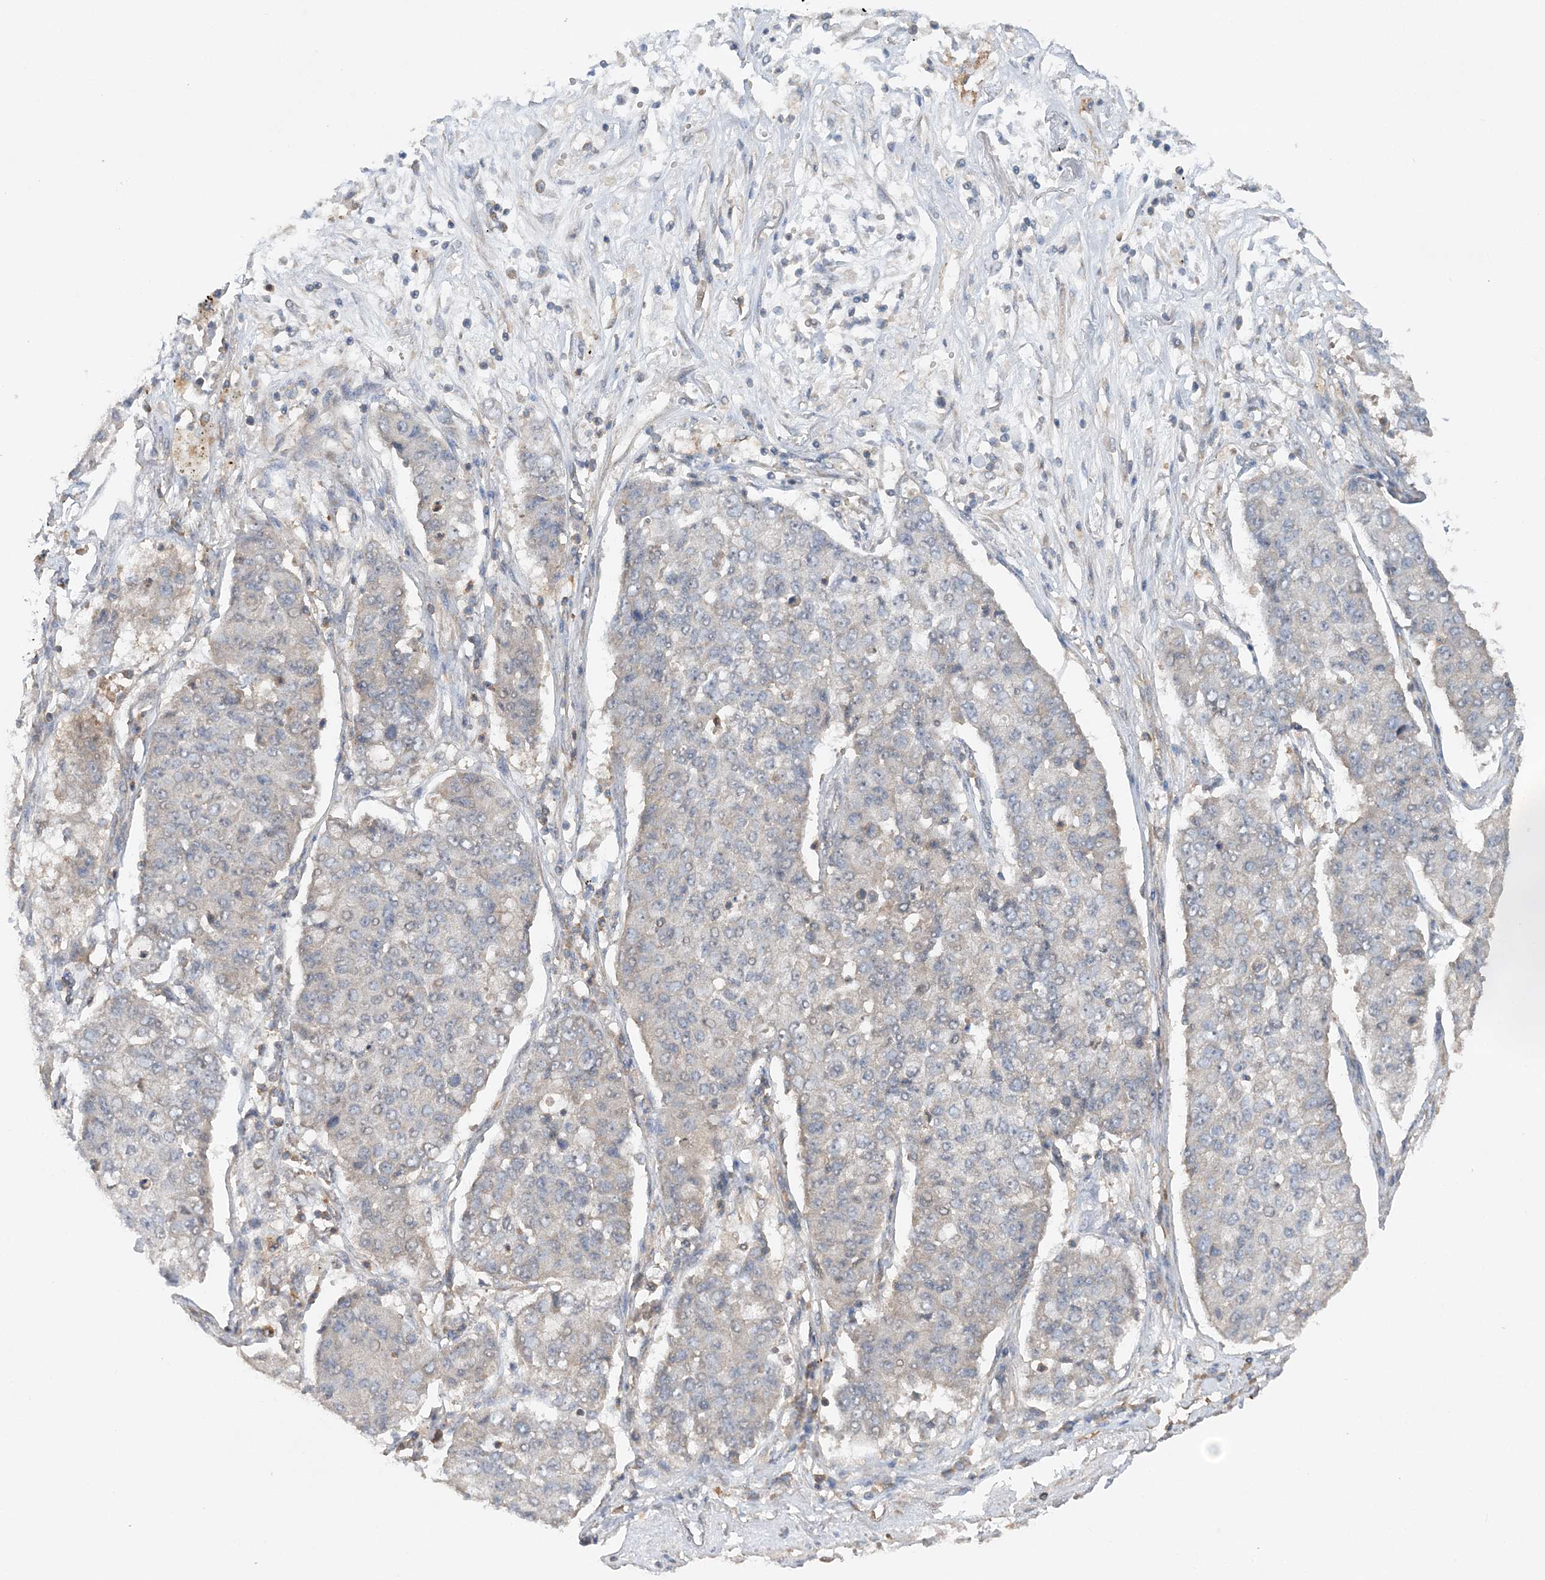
{"staining": {"intensity": "negative", "quantity": "none", "location": "none"}, "tissue": "lung cancer", "cell_type": "Tumor cells", "image_type": "cancer", "snomed": [{"axis": "morphology", "description": "Squamous cell carcinoma, NOS"}, {"axis": "topography", "description": "Lung"}], "caption": "Histopathology image shows no significant protein positivity in tumor cells of lung squamous cell carcinoma.", "gene": "ACAP2", "patient": {"sex": "male", "age": 74}}